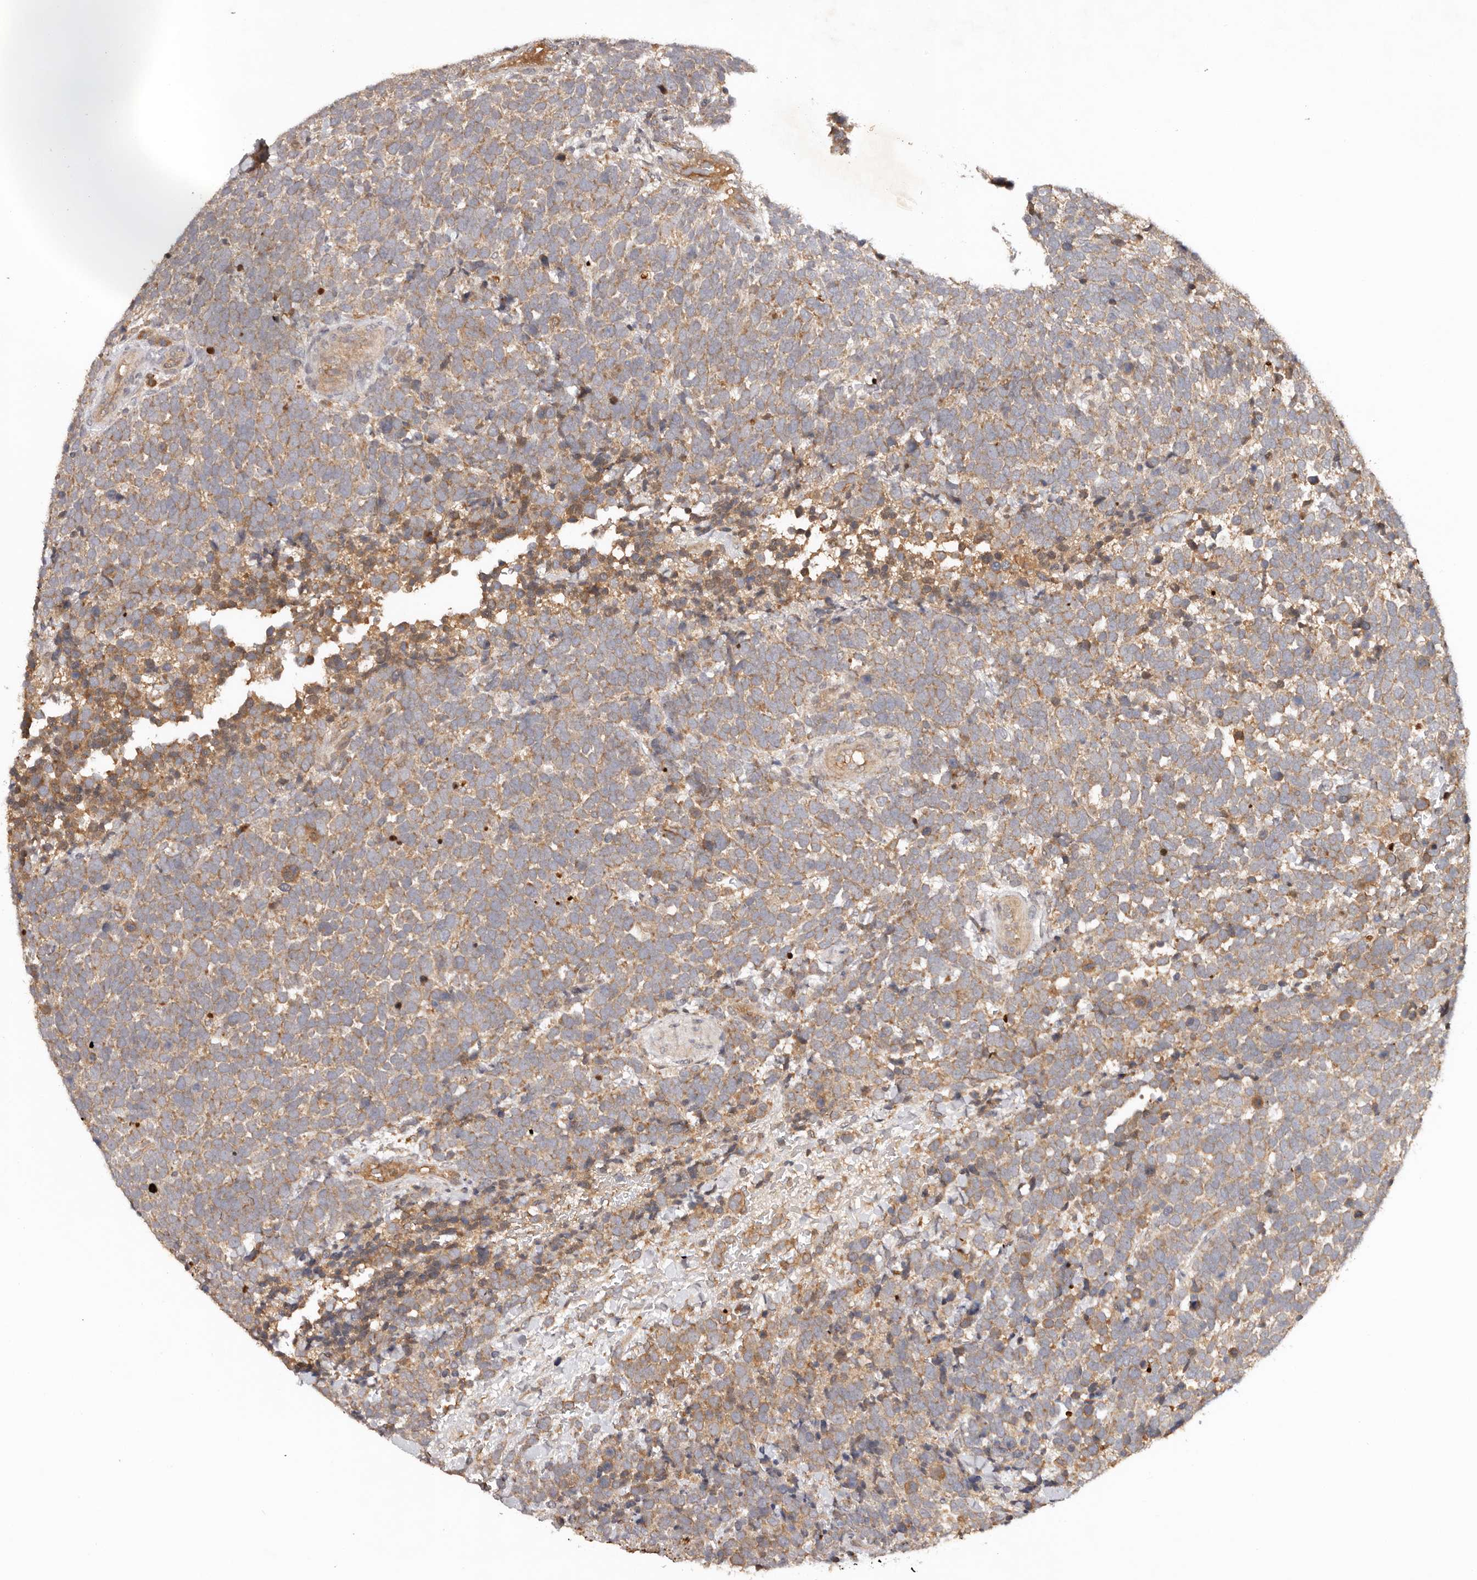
{"staining": {"intensity": "moderate", "quantity": ">75%", "location": "cytoplasmic/membranous"}, "tissue": "urothelial cancer", "cell_type": "Tumor cells", "image_type": "cancer", "snomed": [{"axis": "morphology", "description": "Urothelial carcinoma, High grade"}, {"axis": "topography", "description": "Urinary bladder"}], "caption": "This is an image of immunohistochemistry (IHC) staining of urothelial carcinoma (high-grade), which shows moderate positivity in the cytoplasmic/membranous of tumor cells.", "gene": "PKIB", "patient": {"sex": "female", "age": 82}}